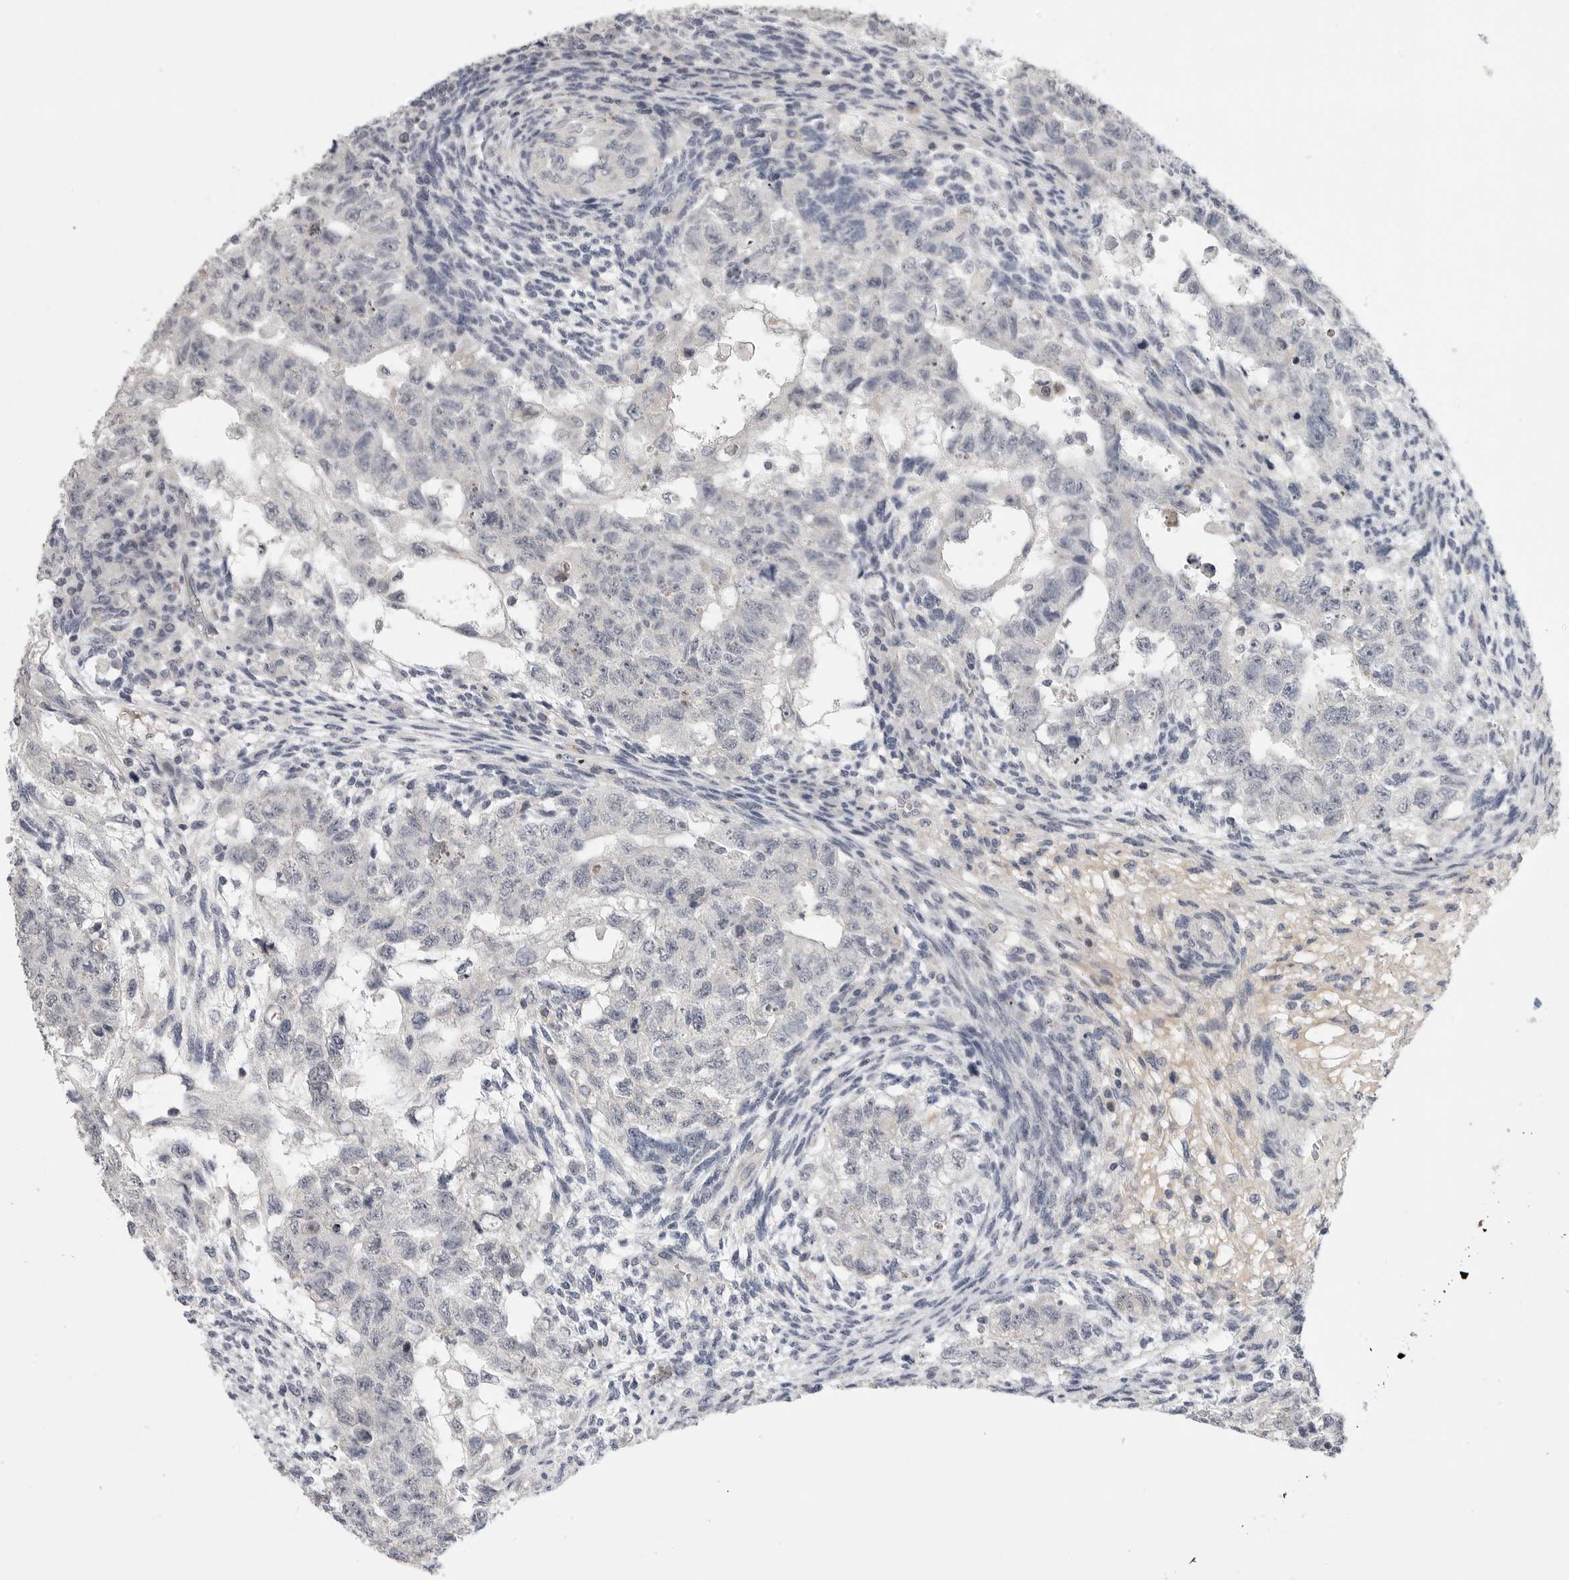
{"staining": {"intensity": "negative", "quantity": "none", "location": "none"}, "tissue": "testis cancer", "cell_type": "Tumor cells", "image_type": "cancer", "snomed": [{"axis": "morphology", "description": "Normal tissue, NOS"}, {"axis": "morphology", "description": "Carcinoma, Embryonal, NOS"}, {"axis": "topography", "description": "Testis"}], "caption": "DAB (3,3'-diaminobenzidine) immunohistochemical staining of human testis cancer exhibits no significant positivity in tumor cells.", "gene": "FBXO43", "patient": {"sex": "male", "age": 36}}